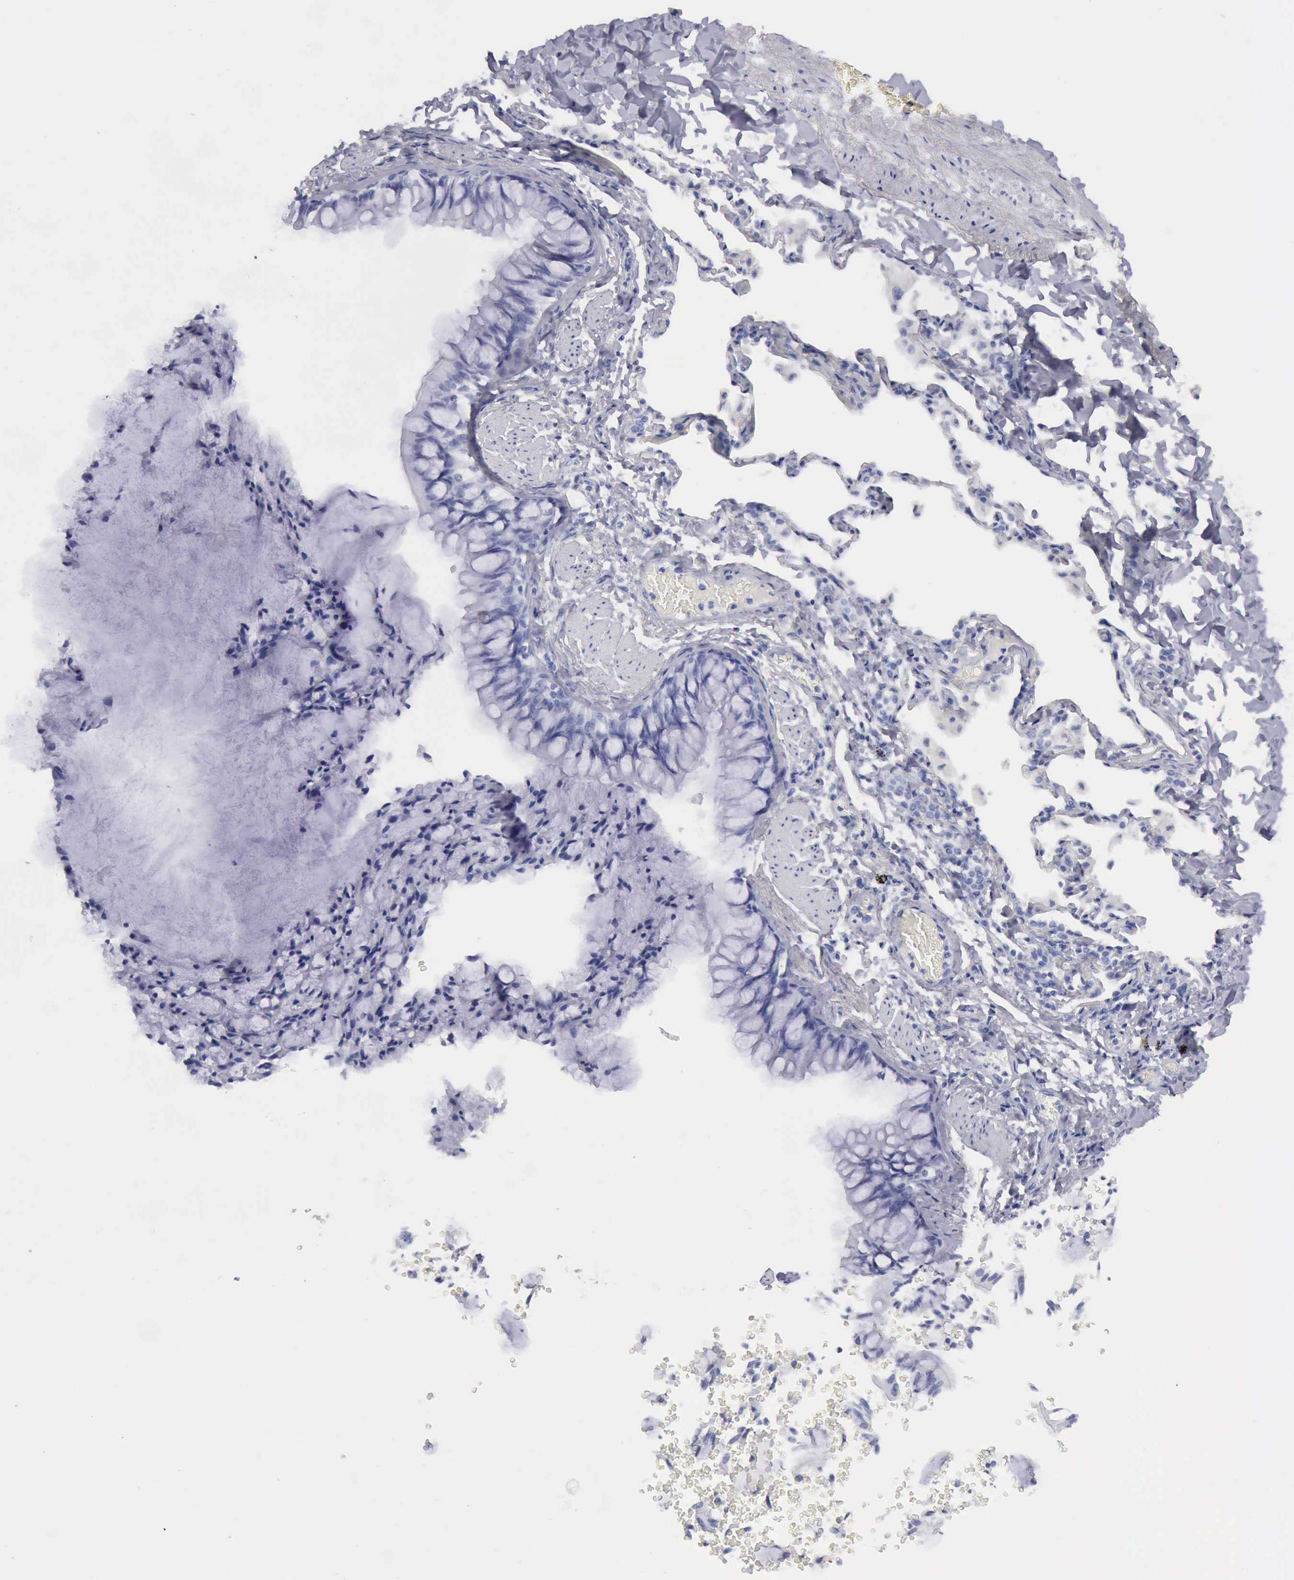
{"staining": {"intensity": "negative", "quantity": "none", "location": "none"}, "tissue": "bronchus", "cell_type": "Respiratory epithelial cells", "image_type": "normal", "snomed": [{"axis": "morphology", "description": "Normal tissue, NOS"}, {"axis": "topography", "description": "Lung"}], "caption": "IHC photomicrograph of normal human bronchus stained for a protein (brown), which displays no positivity in respiratory epithelial cells.", "gene": "CYP19A1", "patient": {"sex": "male", "age": 54}}